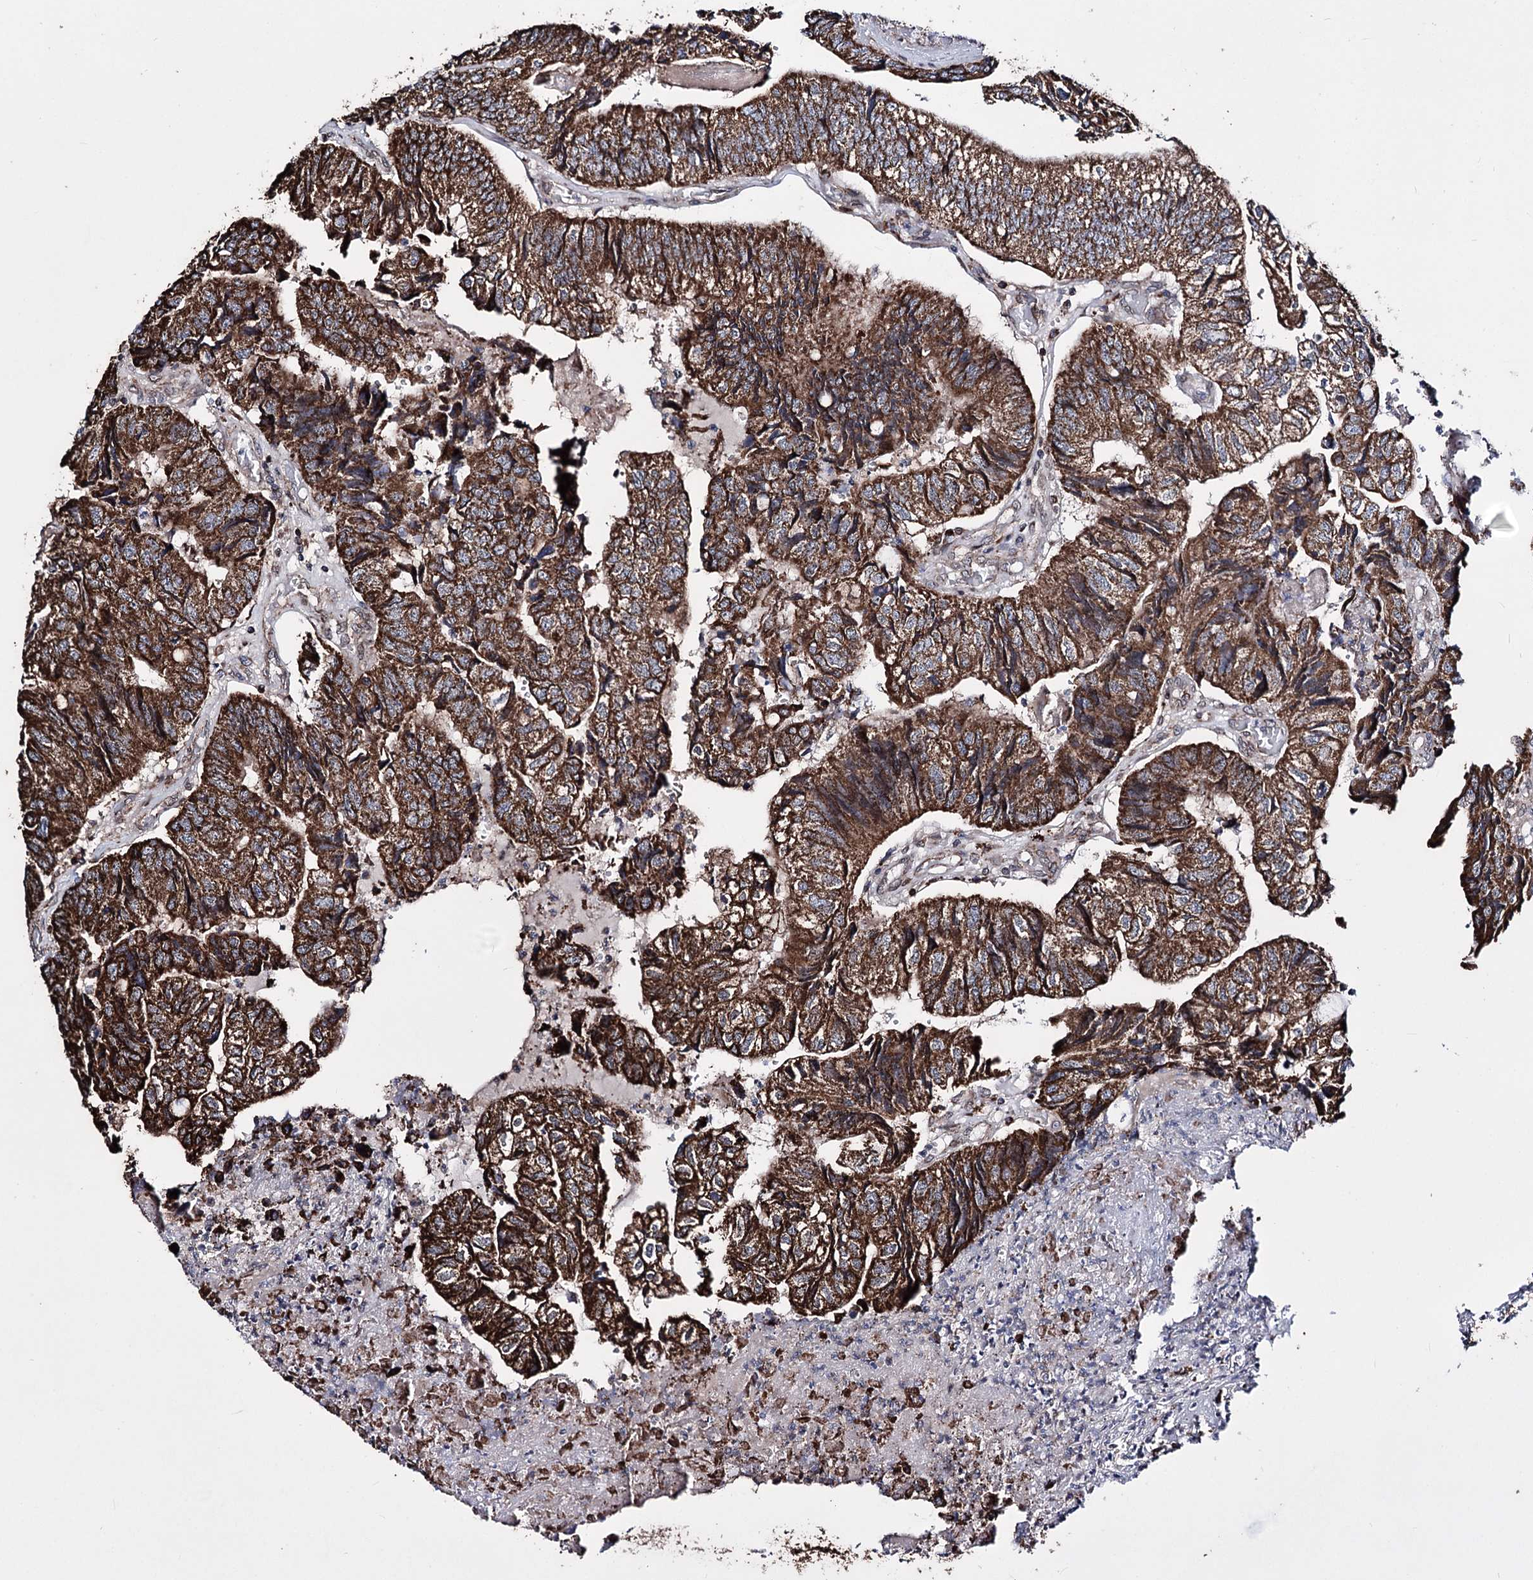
{"staining": {"intensity": "strong", "quantity": ">75%", "location": "cytoplasmic/membranous"}, "tissue": "colorectal cancer", "cell_type": "Tumor cells", "image_type": "cancer", "snomed": [{"axis": "morphology", "description": "Adenocarcinoma, NOS"}, {"axis": "topography", "description": "Colon"}], "caption": "A brown stain labels strong cytoplasmic/membranous staining of a protein in colorectal cancer tumor cells.", "gene": "CREB3L4", "patient": {"sex": "female", "age": 67}}